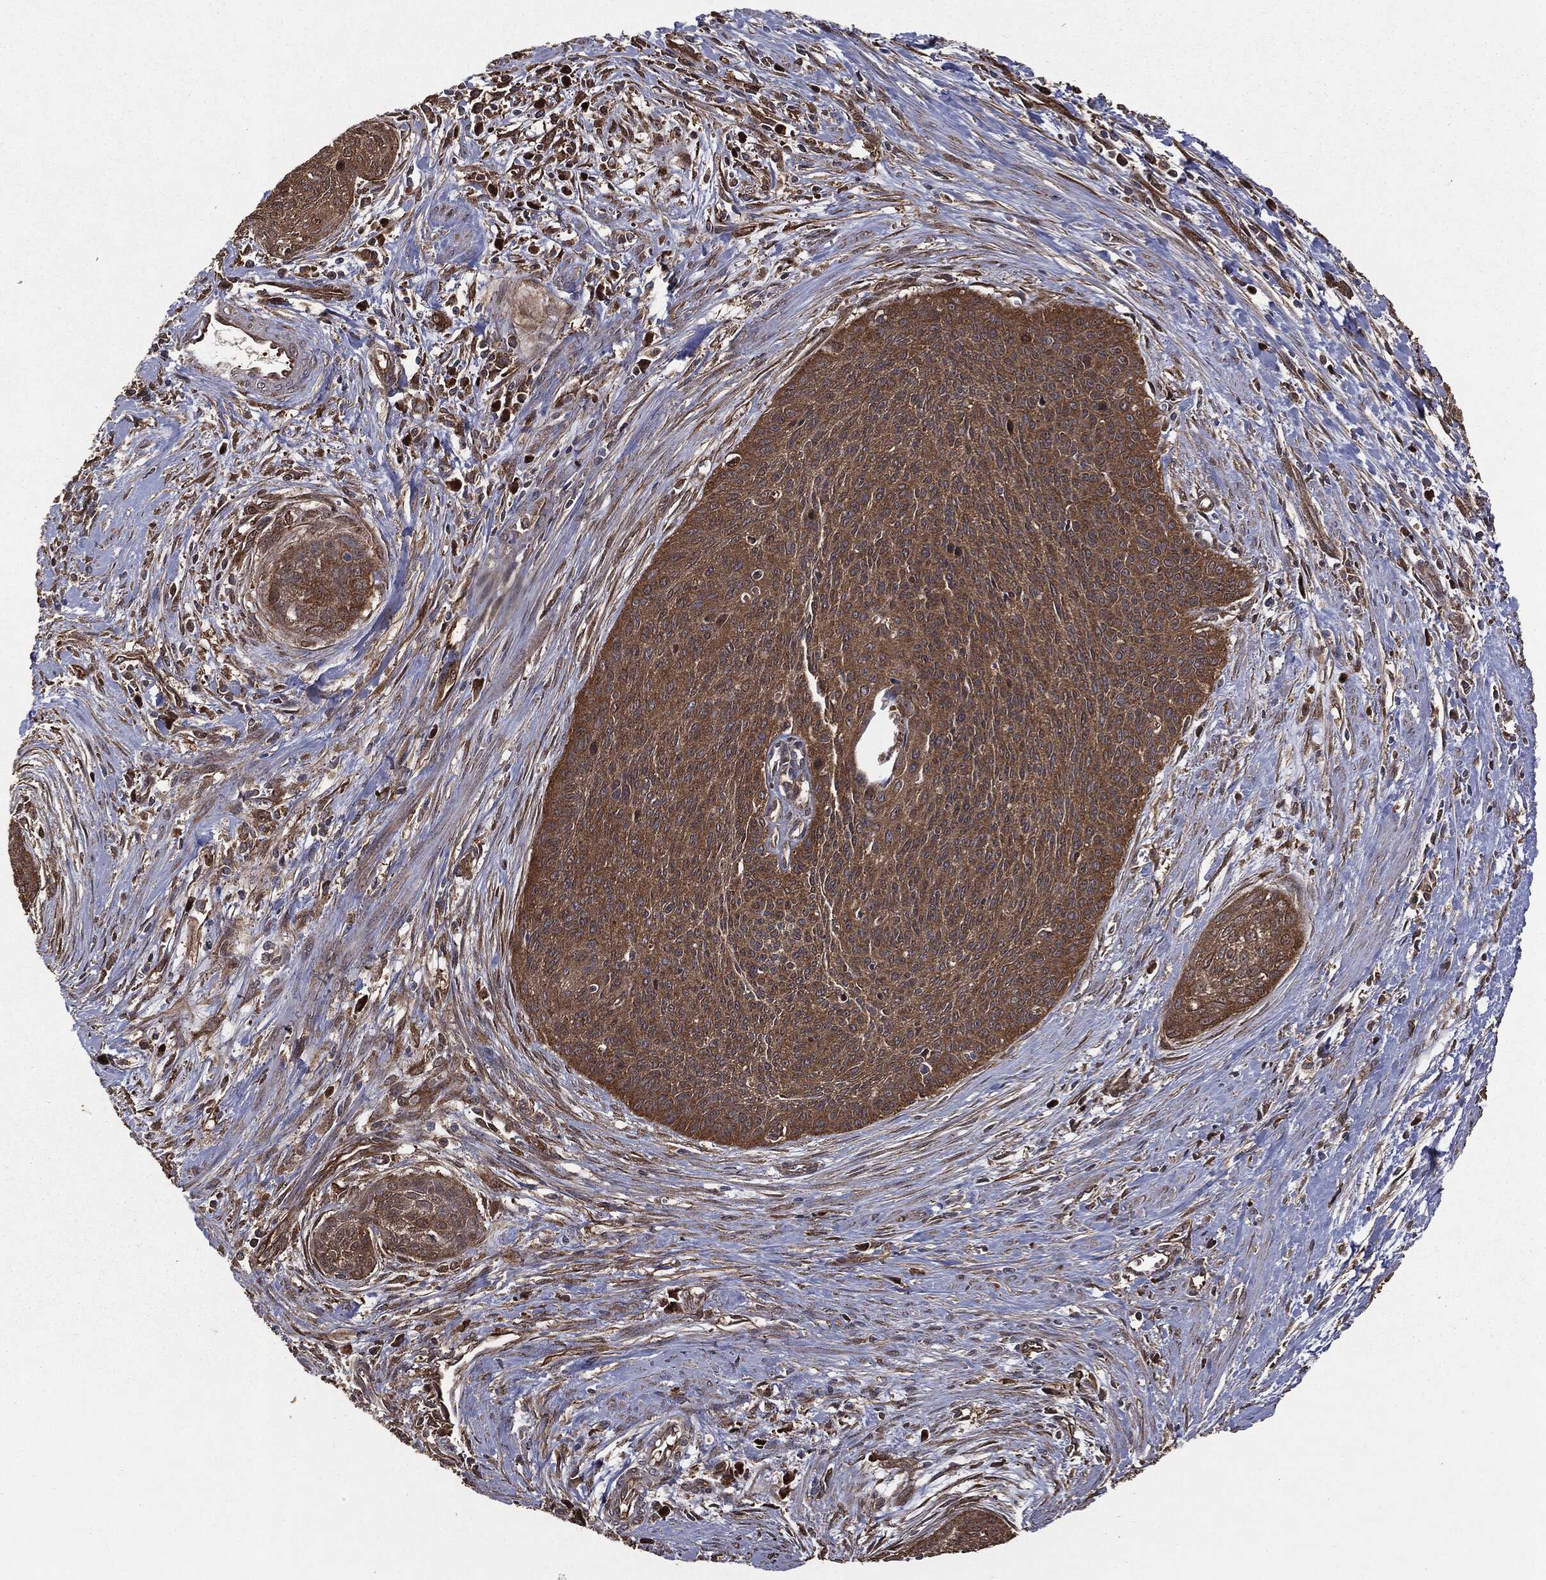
{"staining": {"intensity": "moderate", "quantity": ">75%", "location": "cytoplasmic/membranous"}, "tissue": "cervical cancer", "cell_type": "Tumor cells", "image_type": "cancer", "snomed": [{"axis": "morphology", "description": "Squamous cell carcinoma, NOS"}, {"axis": "topography", "description": "Cervix"}], "caption": "Cervical squamous cell carcinoma was stained to show a protein in brown. There is medium levels of moderate cytoplasmic/membranous expression in approximately >75% of tumor cells. Immunohistochemistry (ihc) stains the protein of interest in brown and the nuclei are stained blue.", "gene": "NME1", "patient": {"sex": "female", "age": 55}}